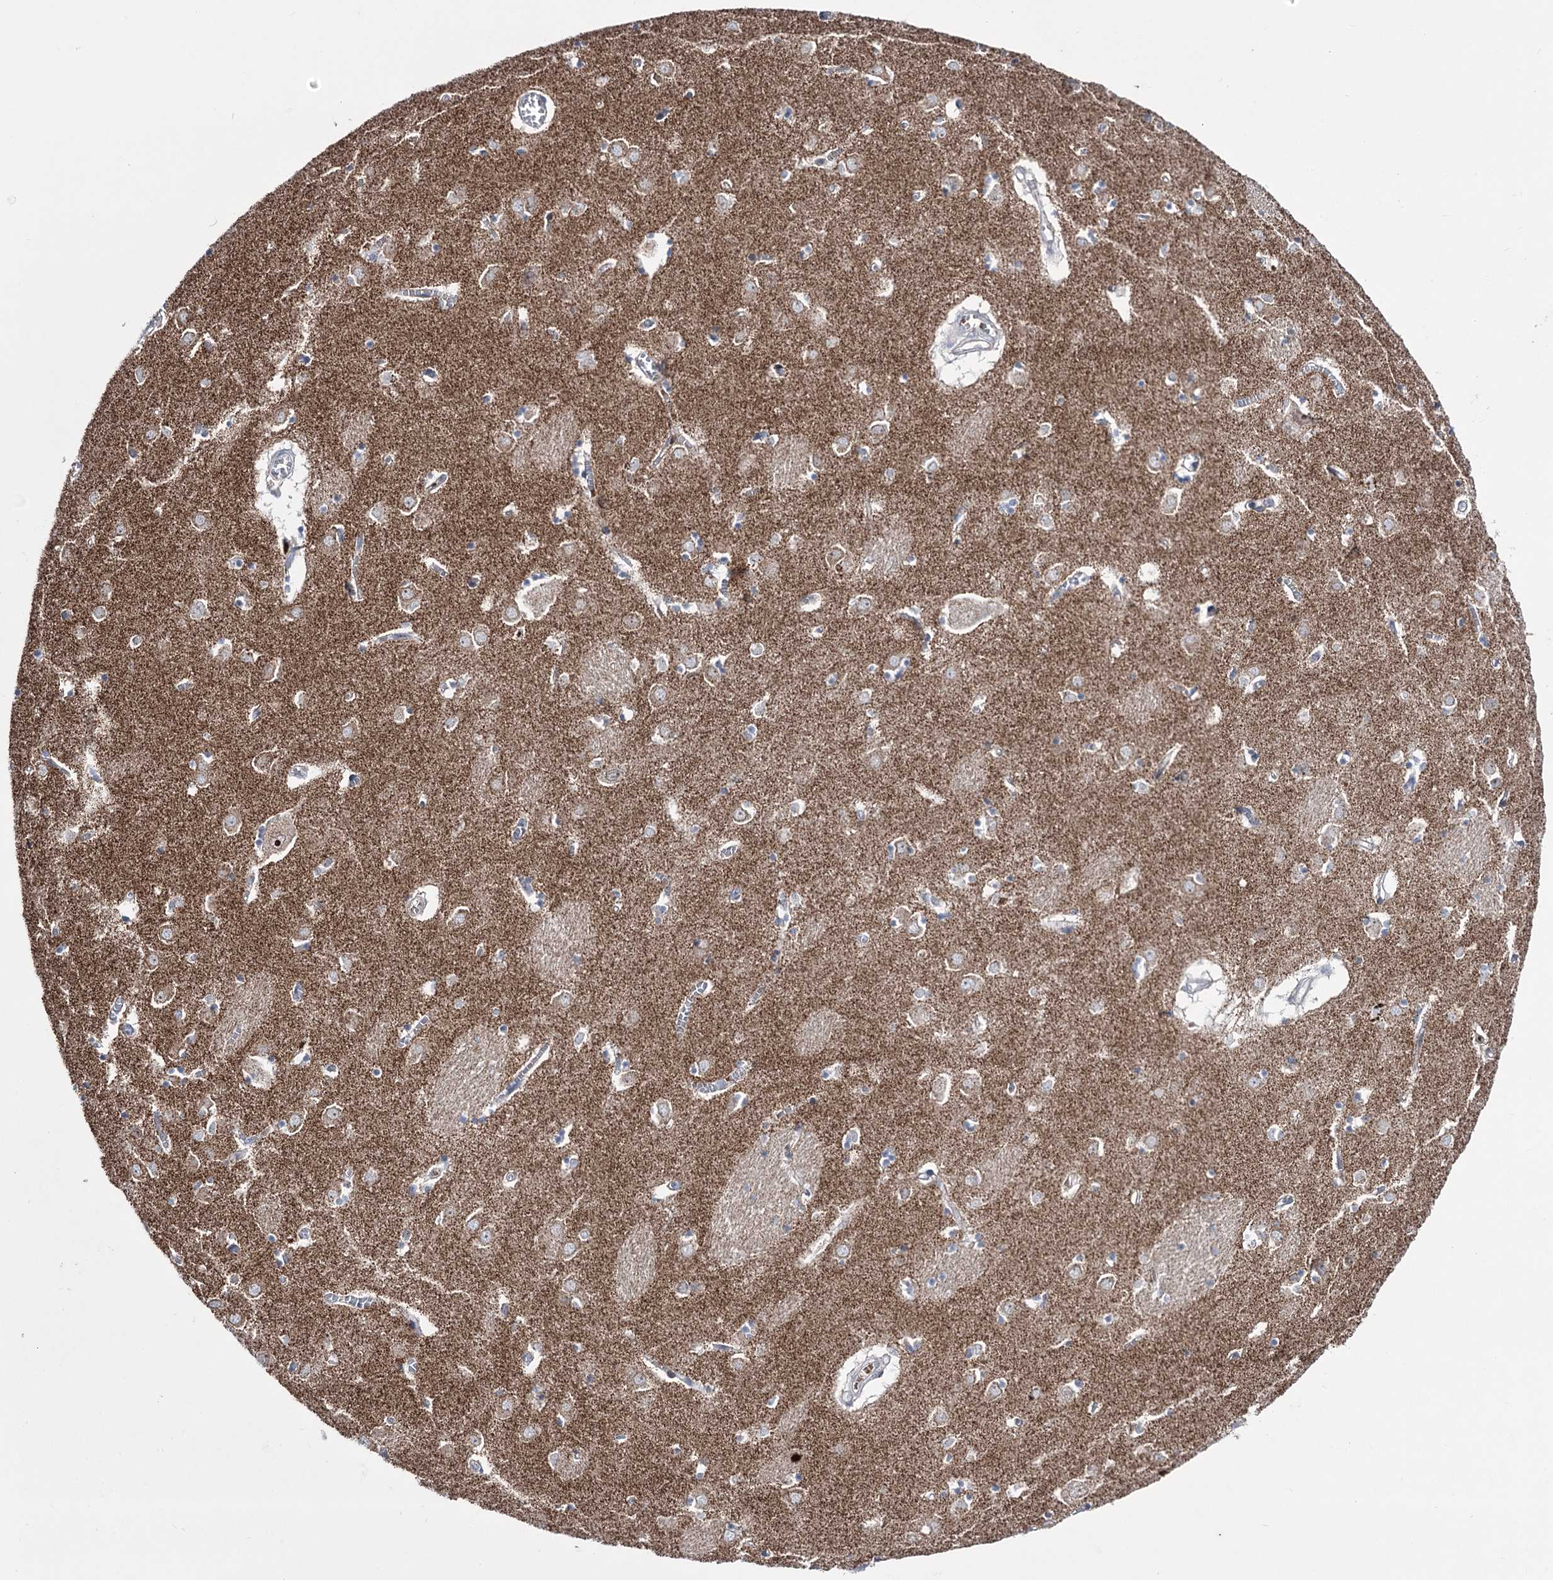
{"staining": {"intensity": "weak", "quantity": "<25%", "location": "cytoplasmic/membranous"}, "tissue": "caudate", "cell_type": "Glial cells", "image_type": "normal", "snomed": [{"axis": "morphology", "description": "Normal tissue, NOS"}, {"axis": "topography", "description": "Lateral ventricle wall"}], "caption": "High power microscopy image of an immunohistochemistry micrograph of normal caudate, revealing no significant positivity in glial cells. (Brightfield microscopy of DAB IHC at high magnification).", "gene": "OSBPL5", "patient": {"sex": "male", "age": 70}}